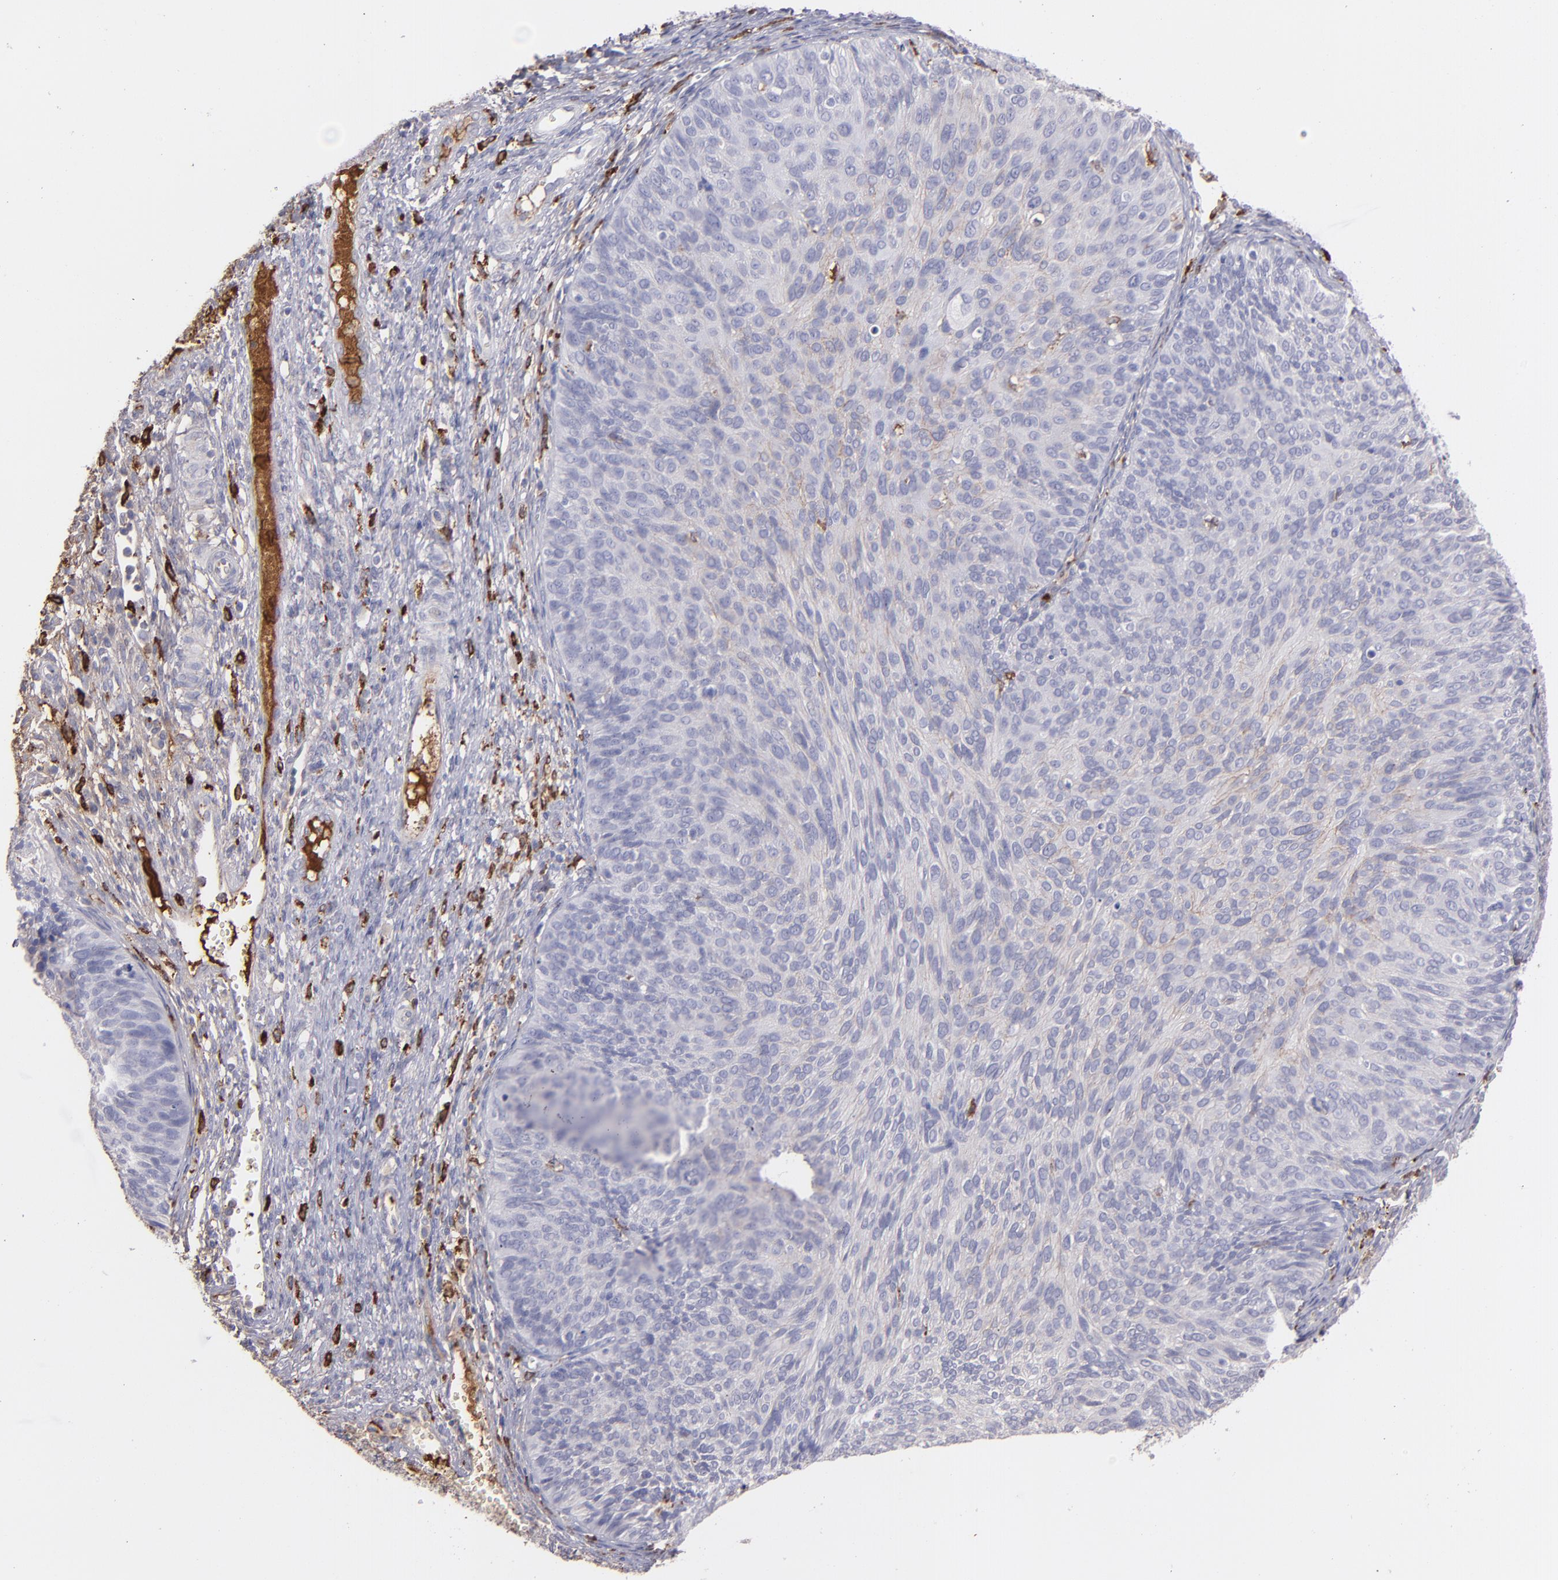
{"staining": {"intensity": "weak", "quantity": "<25%", "location": "cytoplasmic/membranous"}, "tissue": "cervical cancer", "cell_type": "Tumor cells", "image_type": "cancer", "snomed": [{"axis": "morphology", "description": "Squamous cell carcinoma, NOS"}, {"axis": "topography", "description": "Cervix"}], "caption": "DAB immunohistochemical staining of squamous cell carcinoma (cervical) displays no significant staining in tumor cells.", "gene": "C1QA", "patient": {"sex": "female", "age": 36}}